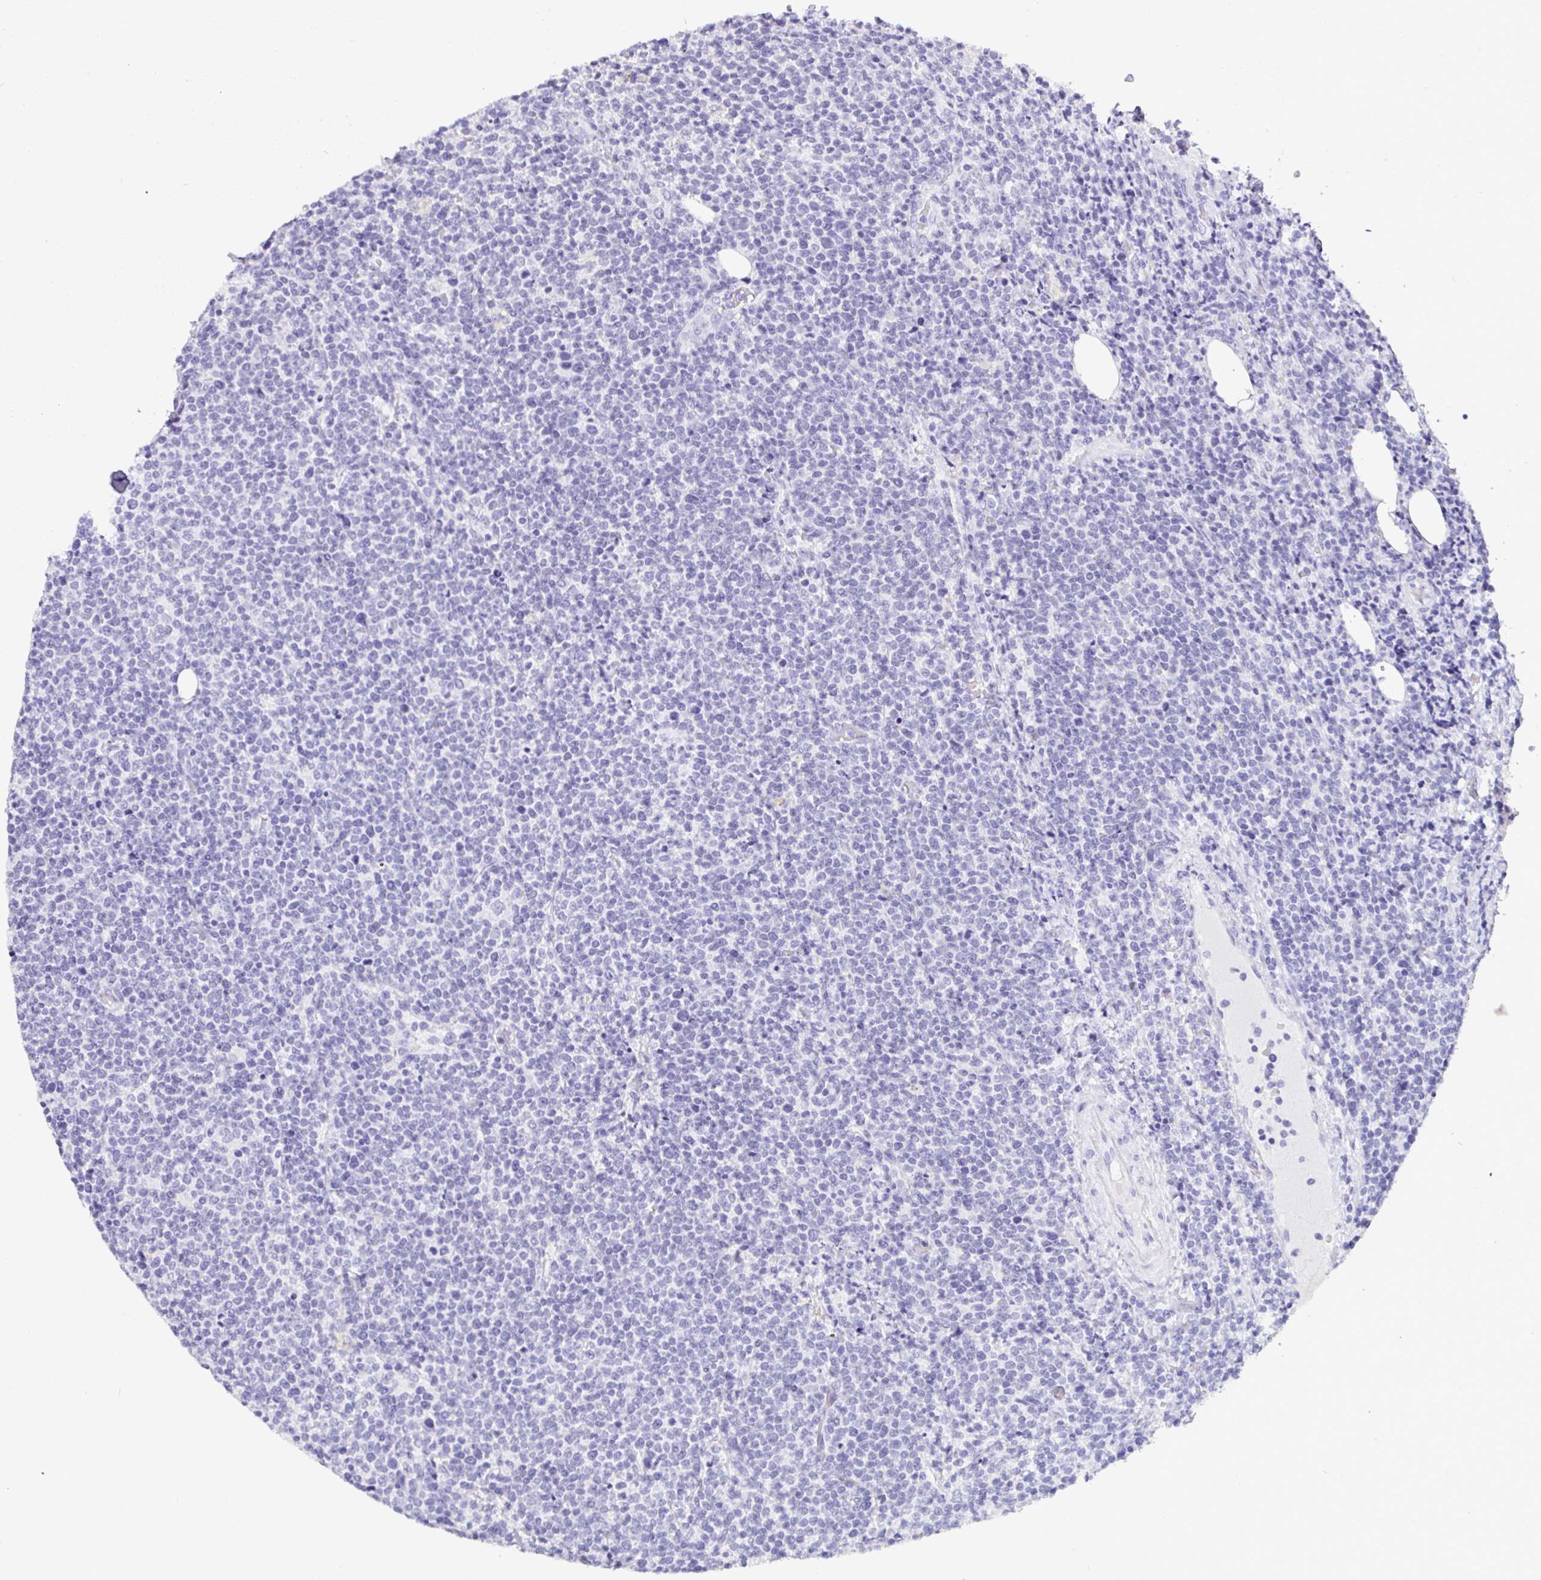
{"staining": {"intensity": "negative", "quantity": "none", "location": "none"}, "tissue": "lymphoma", "cell_type": "Tumor cells", "image_type": "cancer", "snomed": [{"axis": "morphology", "description": "Malignant lymphoma, non-Hodgkin's type, High grade"}, {"axis": "topography", "description": "Lymph node"}], "caption": "High power microscopy image of an immunohistochemistry micrograph of lymphoma, revealing no significant expression in tumor cells. (Brightfield microscopy of DAB immunohistochemistry (IHC) at high magnification).", "gene": "NUP188", "patient": {"sex": "male", "age": 61}}